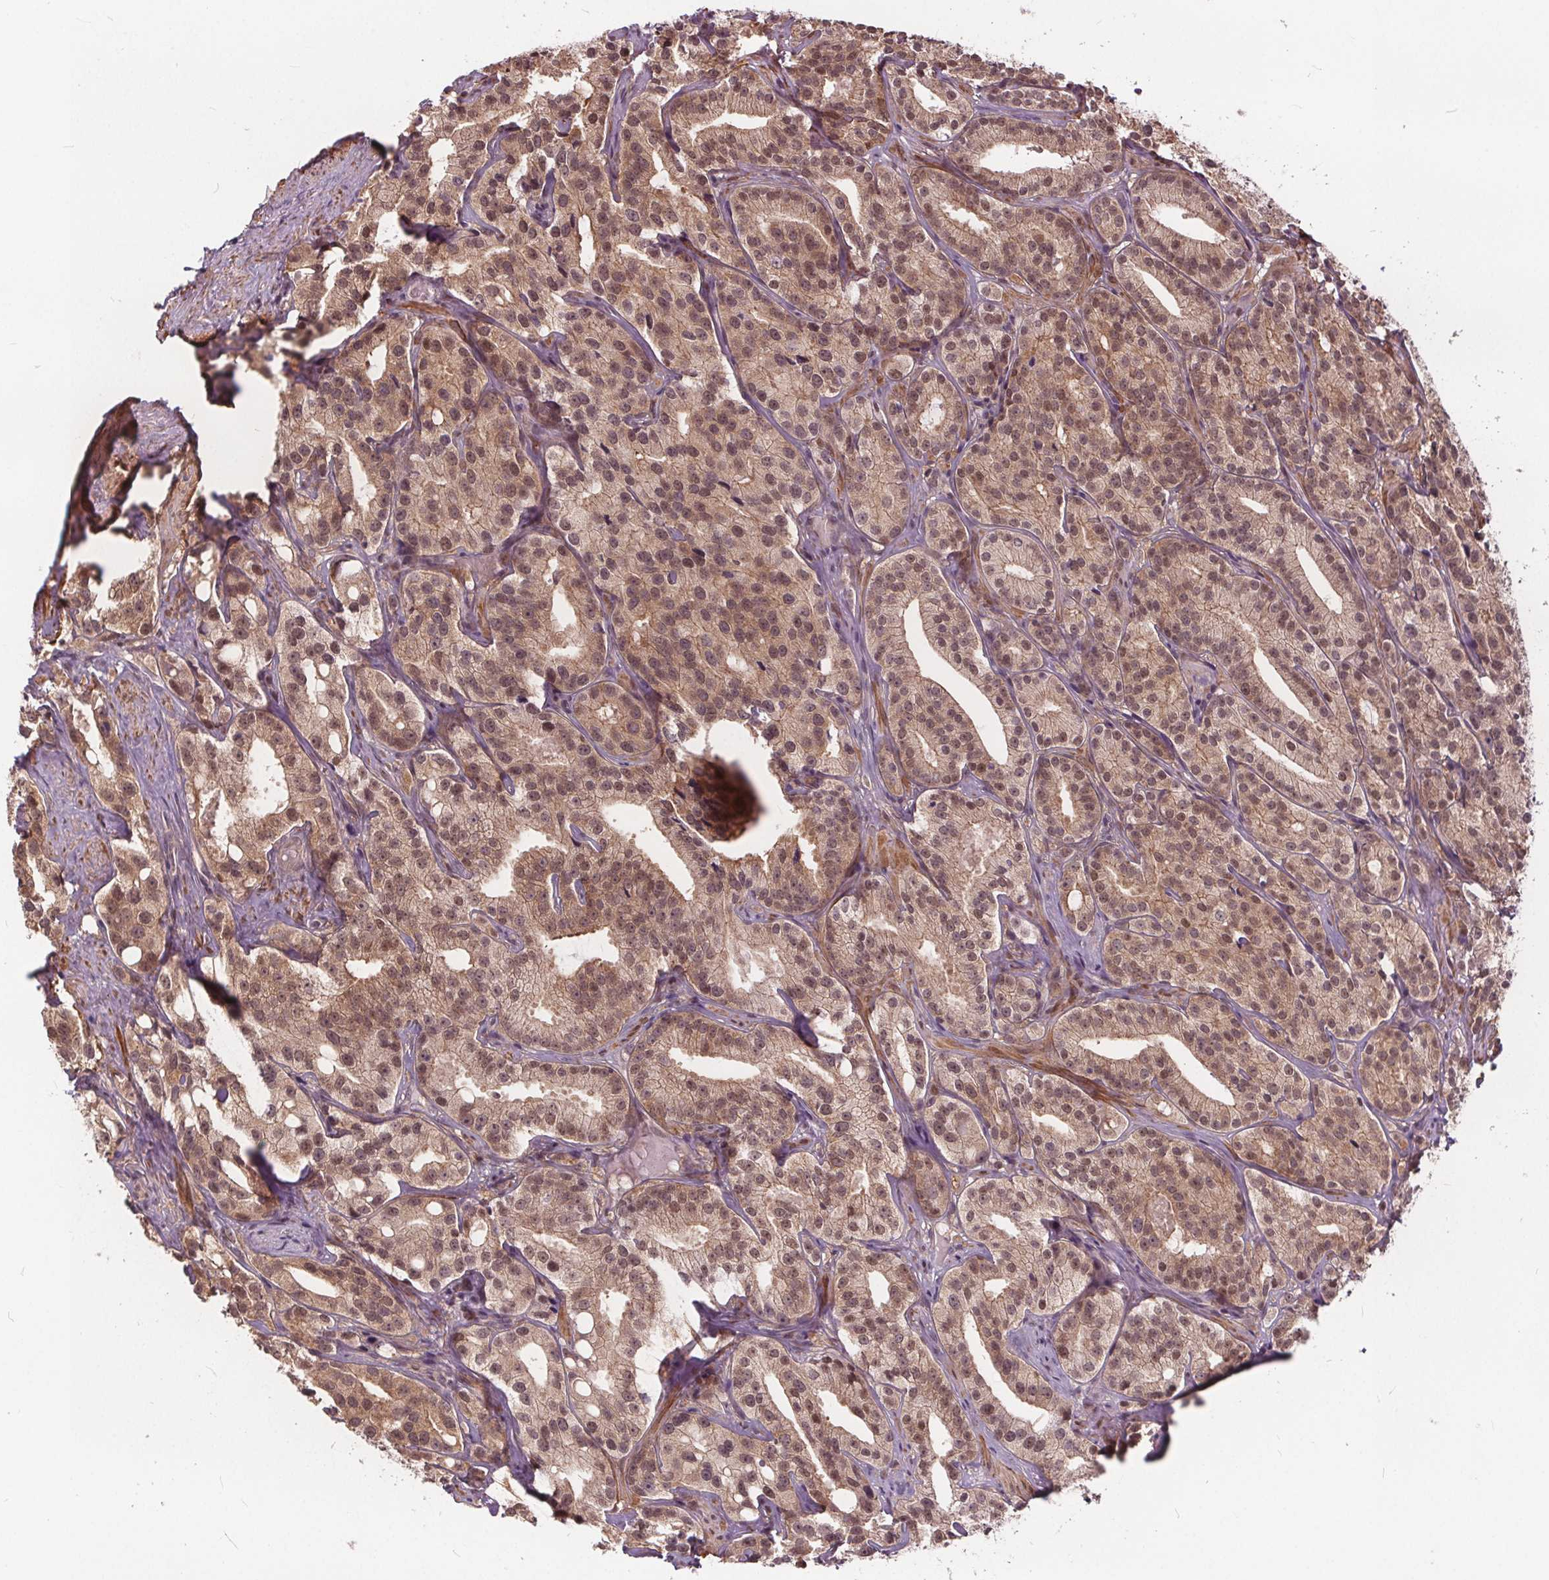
{"staining": {"intensity": "weak", "quantity": ">75%", "location": "cytoplasmic/membranous"}, "tissue": "prostate cancer", "cell_type": "Tumor cells", "image_type": "cancer", "snomed": [{"axis": "morphology", "description": "Adenocarcinoma, High grade"}, {"axis": "topography", "description": "Prostate"}], "caption": "Prostate cancer tissue exhibits weak cytoplasmic/membranous expression in approximately >75% of tumor cells, visualized by immunohistochemistry.", "gene": "HIF1AN", "patient": {"sex": "male", "age": 75}}